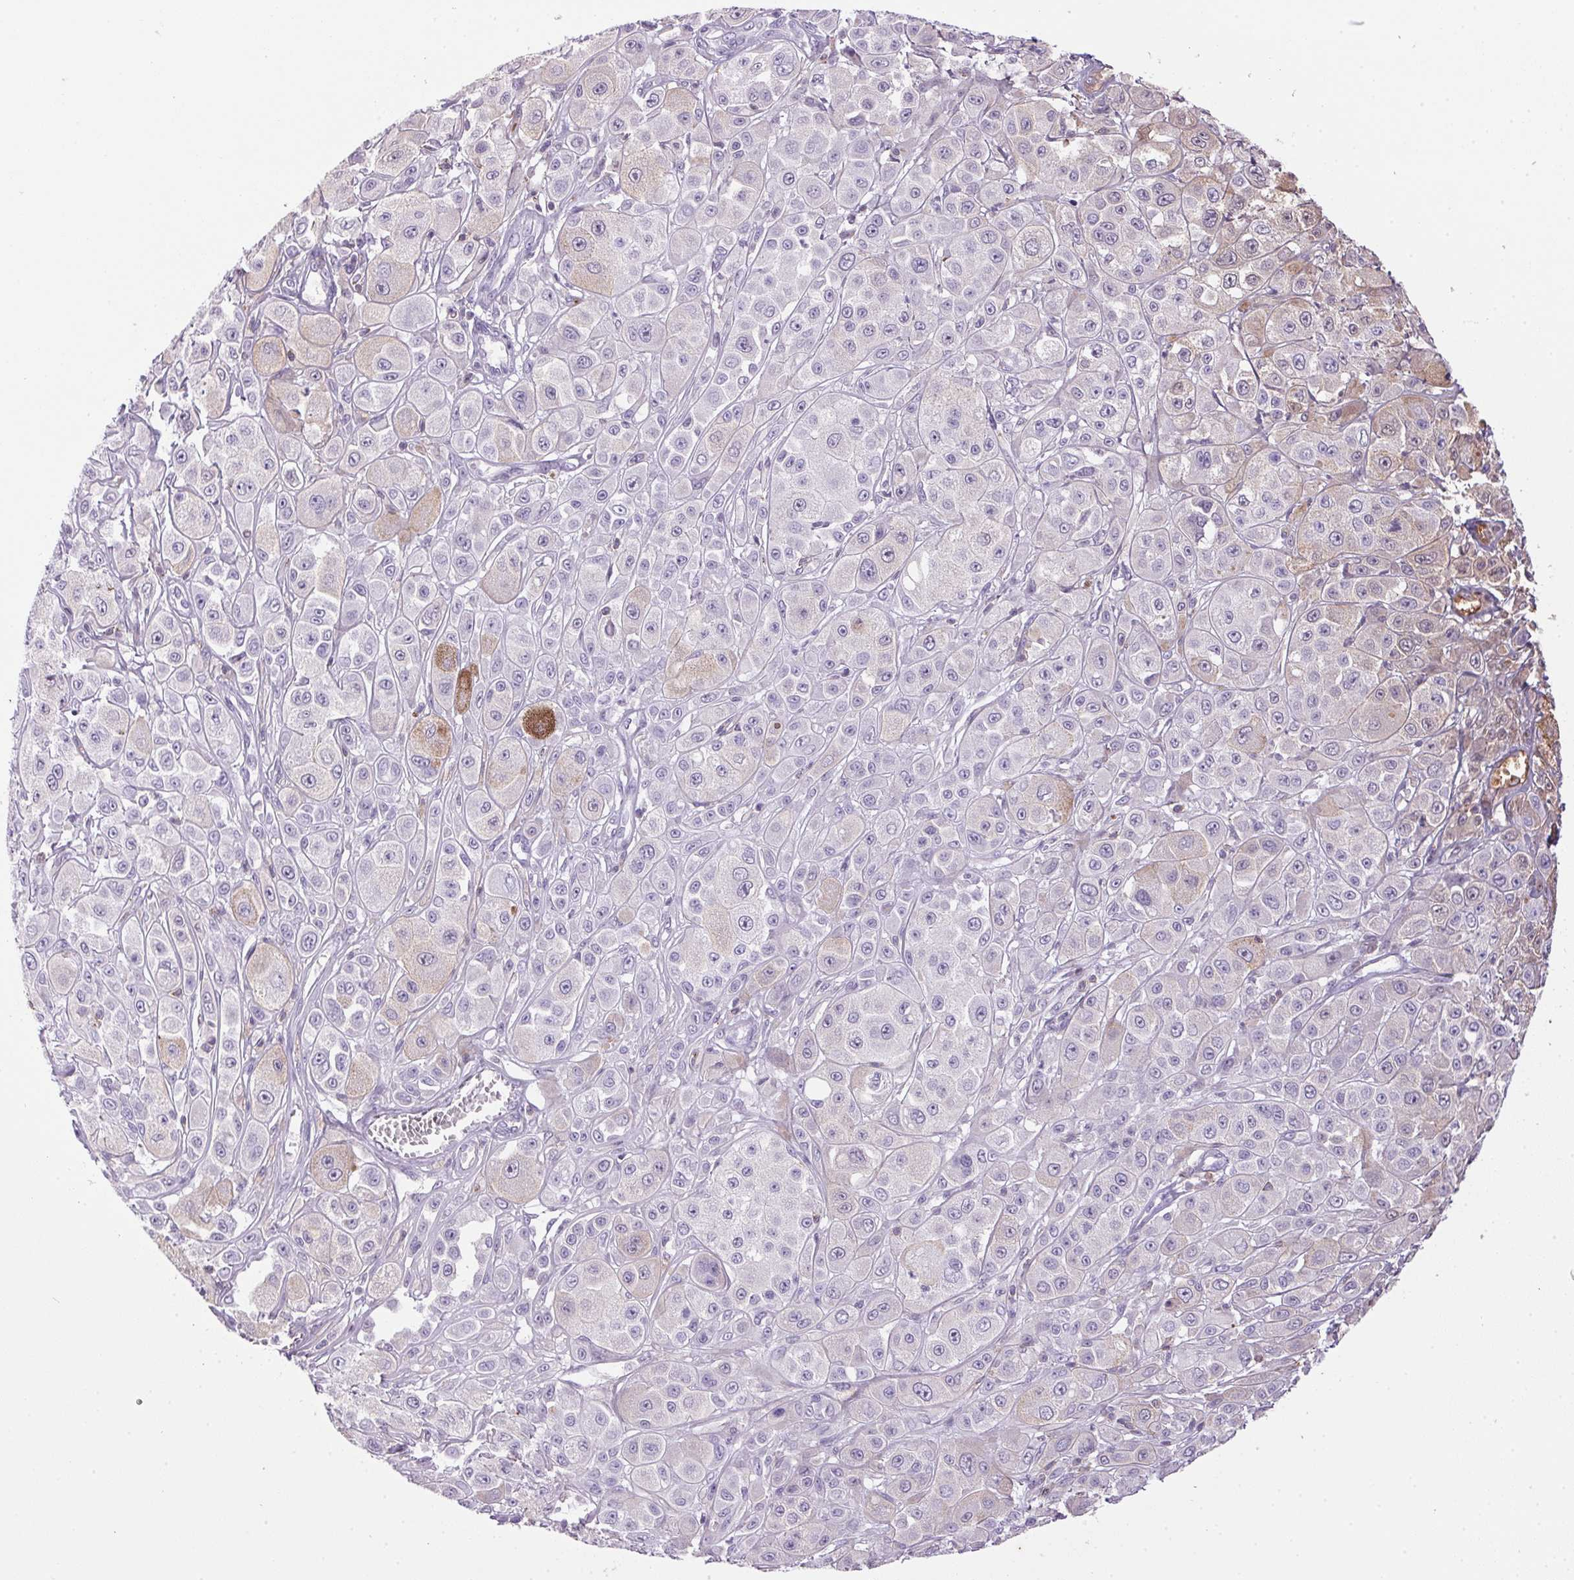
{"staining": {"intensity": "negative", "quantity": "none", "location": "none"}, "tissue": "melanoma", "cell_type": "Tumor cells", "image_type": "cancer", "snomed": [{"axis": "morphology", "description": "Malignant melanoma, NOS"}, {"axis": "topography", "description": "Skin"}], "caption": "An image of melanoma stained for a protein displays no brown staining in tumor cells.", "gene": "S100A2", "patient": {"sex": "male", "age": 67}}